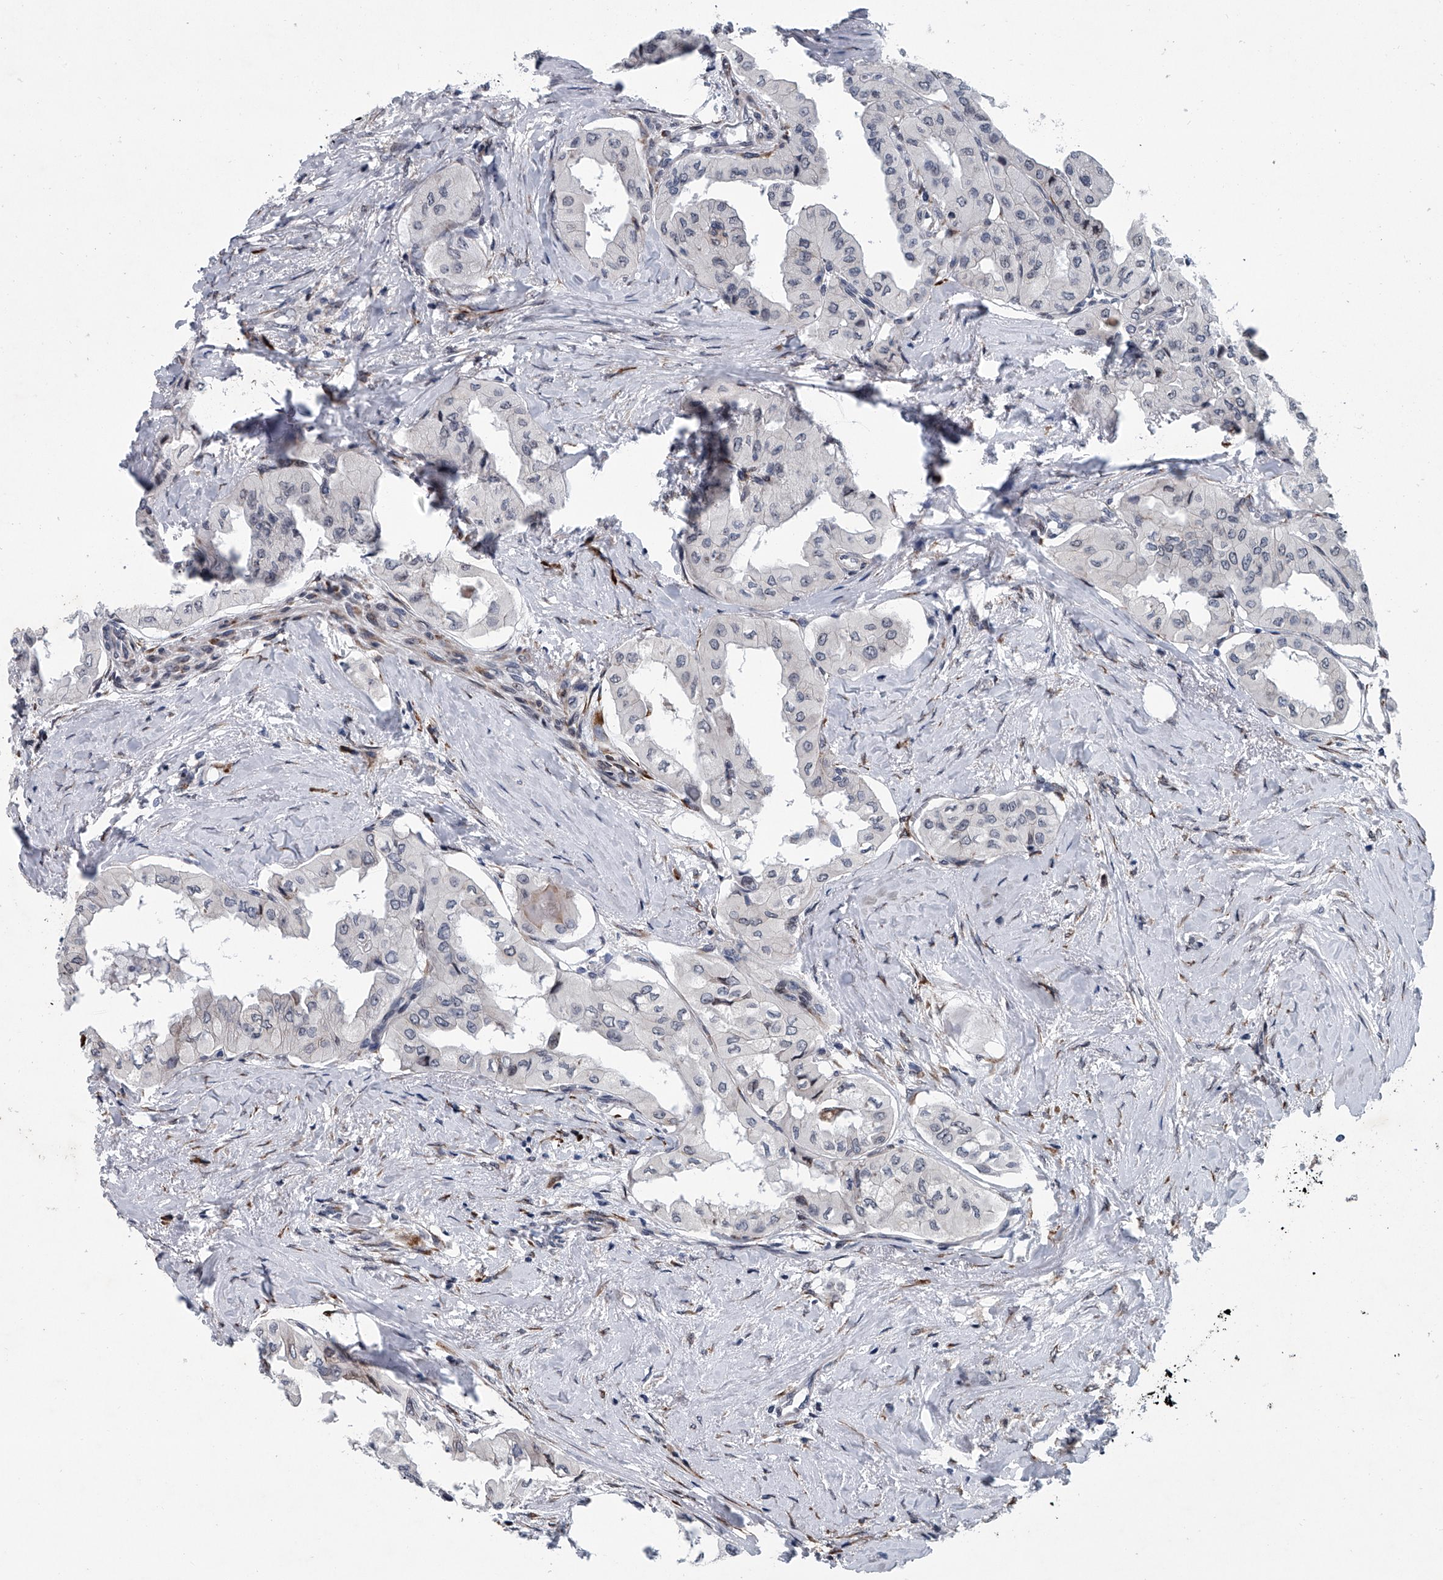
{"staining": {"intensity": "negative", "quantity": "none", "location": "none"}, "tissue": "thyroid cancer", "cell_type": "Tumor cells", "image_type": "cancer", "snomed": [{"axis": "morphology", "description": "Papillary adenocarcinoma, NOS"}, {"axis": "topography", "description": "Thyroid gland"}], "caption": "Histopathology image shows no protein staining in tumor cells of thyroid cancer tissue.", "gene": "PPP2R5D", "patient": {"sex": "female", "age": 59}}